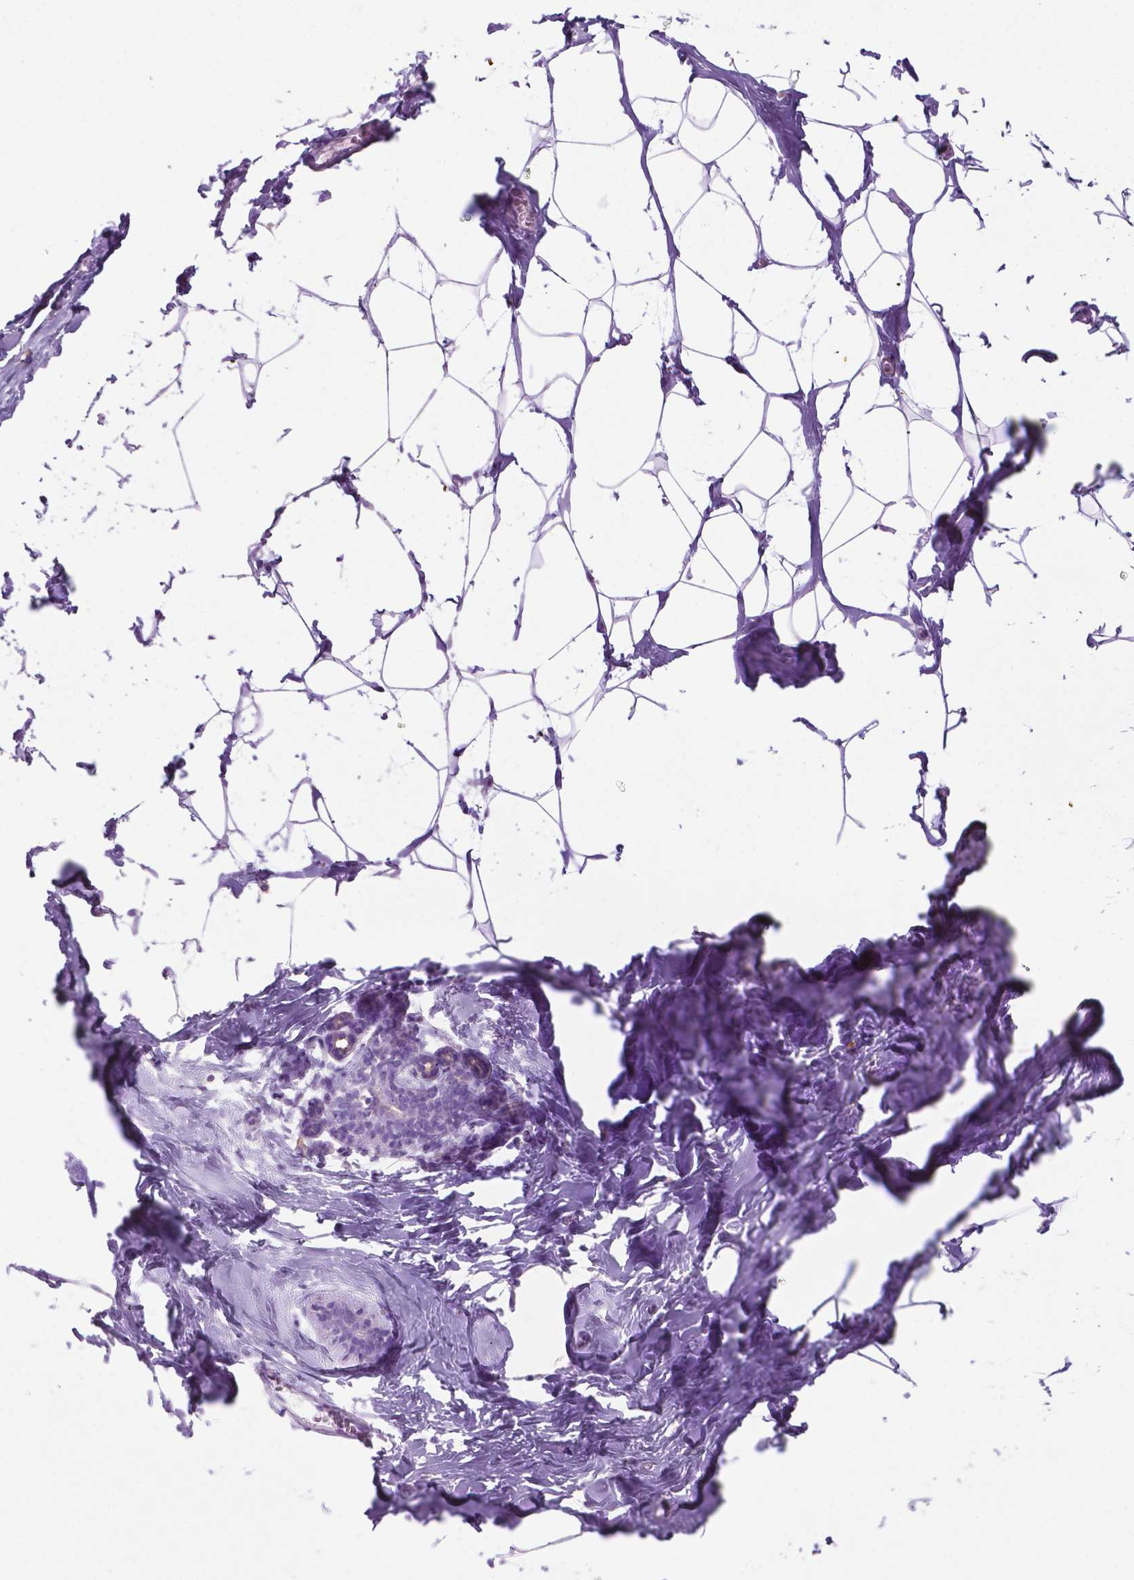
{"staining": {"intensity": "negative", "quantity": "none", "location": "none"}, "tissue": "breast", "cell_type": "Adipocytes", "image_type": "normal", "snomed": [{"axis": "morphology", "description": "Normal tissue, NOS"}, {"axis": "topography", "description": "Breast"}], "caption": "This image is of benign breast stained with immunohistochemistry to label a protein in brown with the nuclei are counter-stained blue. There is no staining in adipocytes.", "gene": "PHGR1", "patient": {"sex": "female", "age": 32}}